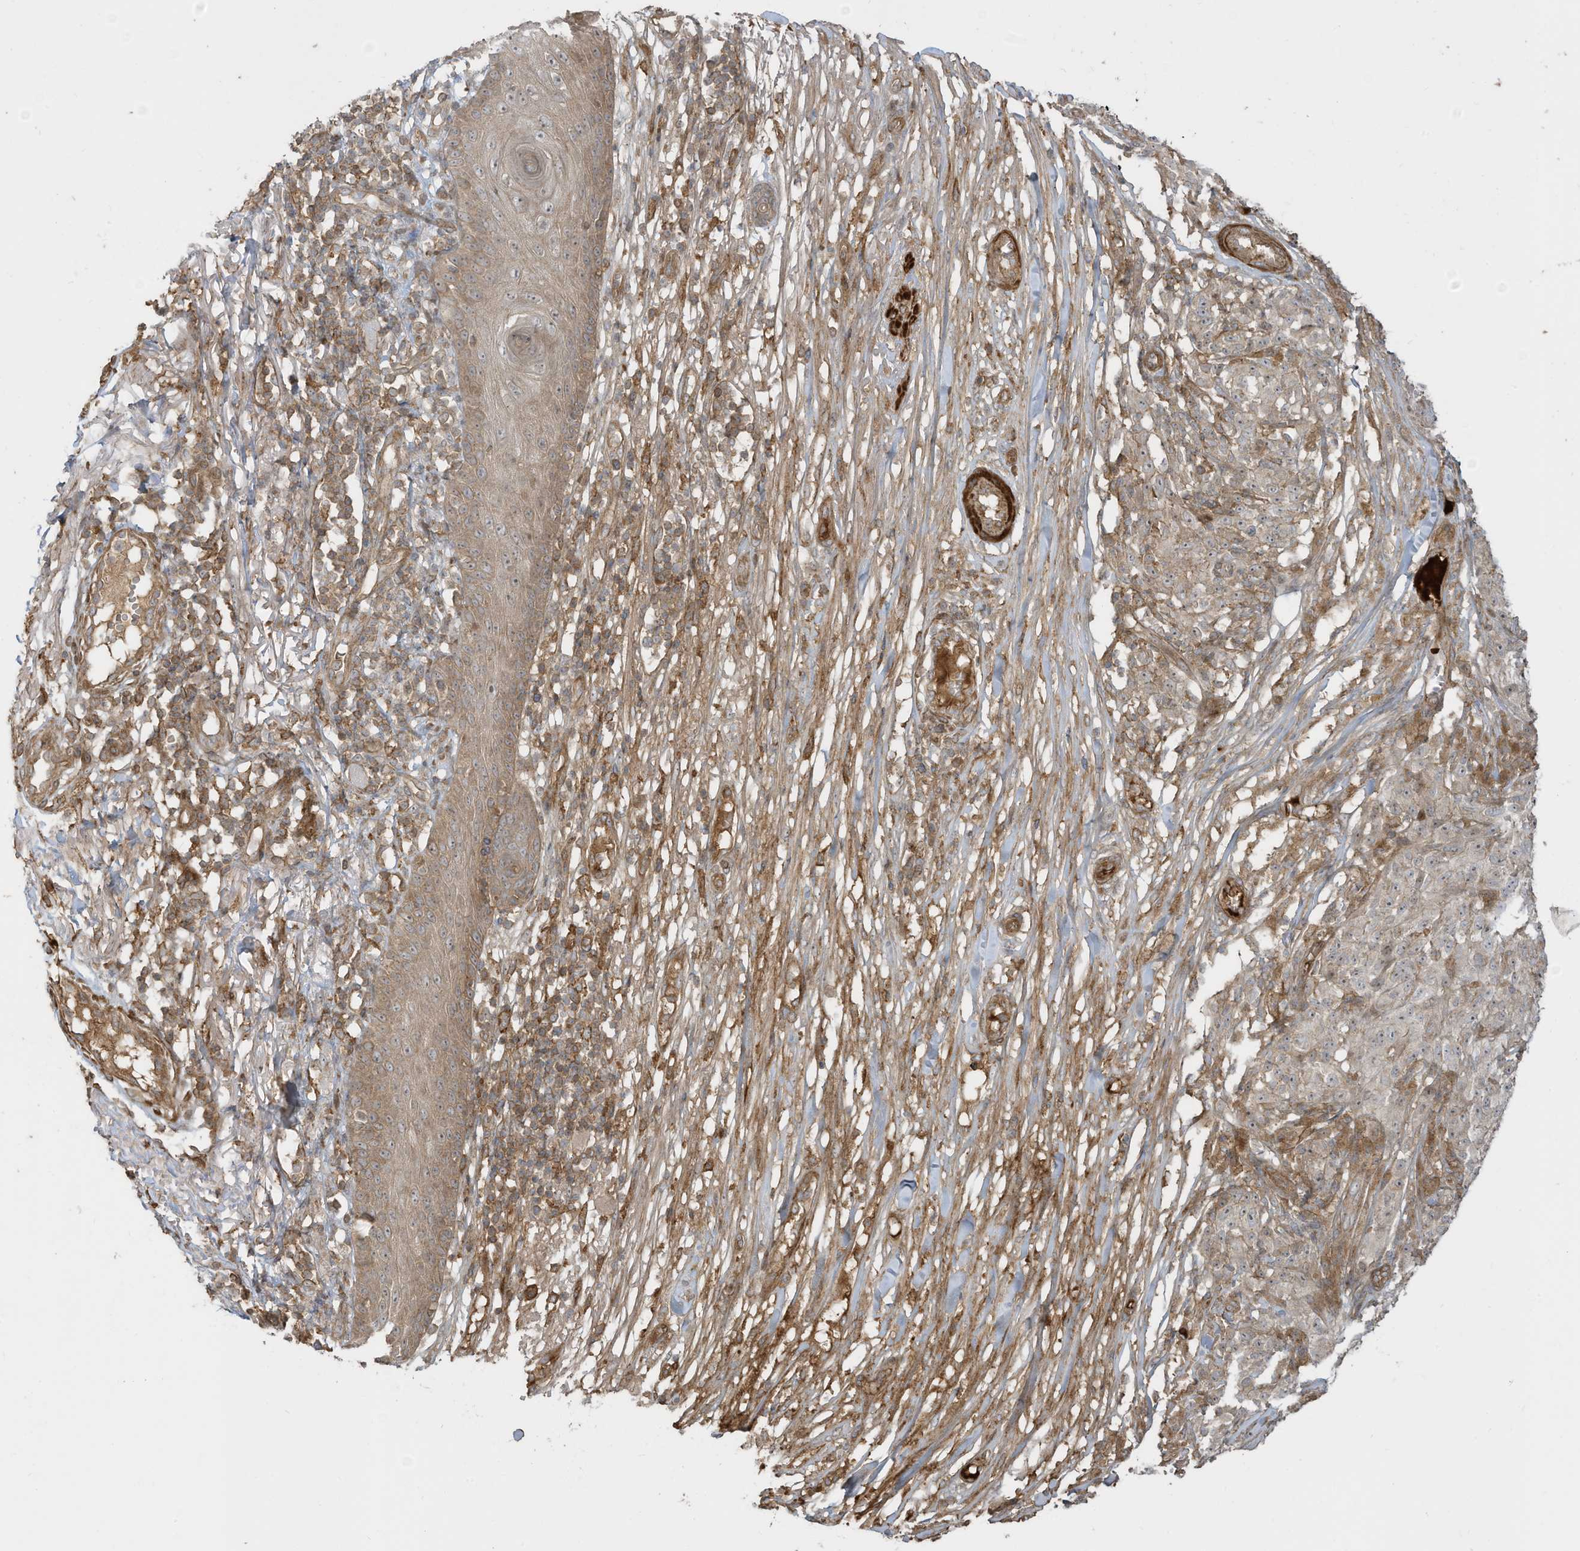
{"staining": {"intensity": "moderate", "quantity": ">75%", "location": "cytoplasmic/membranous"}, "tissue": "melanoma", "cell_type": "Tumor cells", "image_type": "cancer", "snomed": [{"axis": "morphology", "description": "Malignant melanoma, NOS"}, {"axis": "topography", "description": "Skin"}], "caption": "Protein analysis of melanoma tissue shows moderate cytoplasmic/membranous expression in approximately >75% of tumor cells. (Stains: DAB in brown, nuclei in blue, Microscopy: brightfield microscopy at high magnification).", "gene": "ENTR1", "patient": {"sex": "female", "age": 82}}